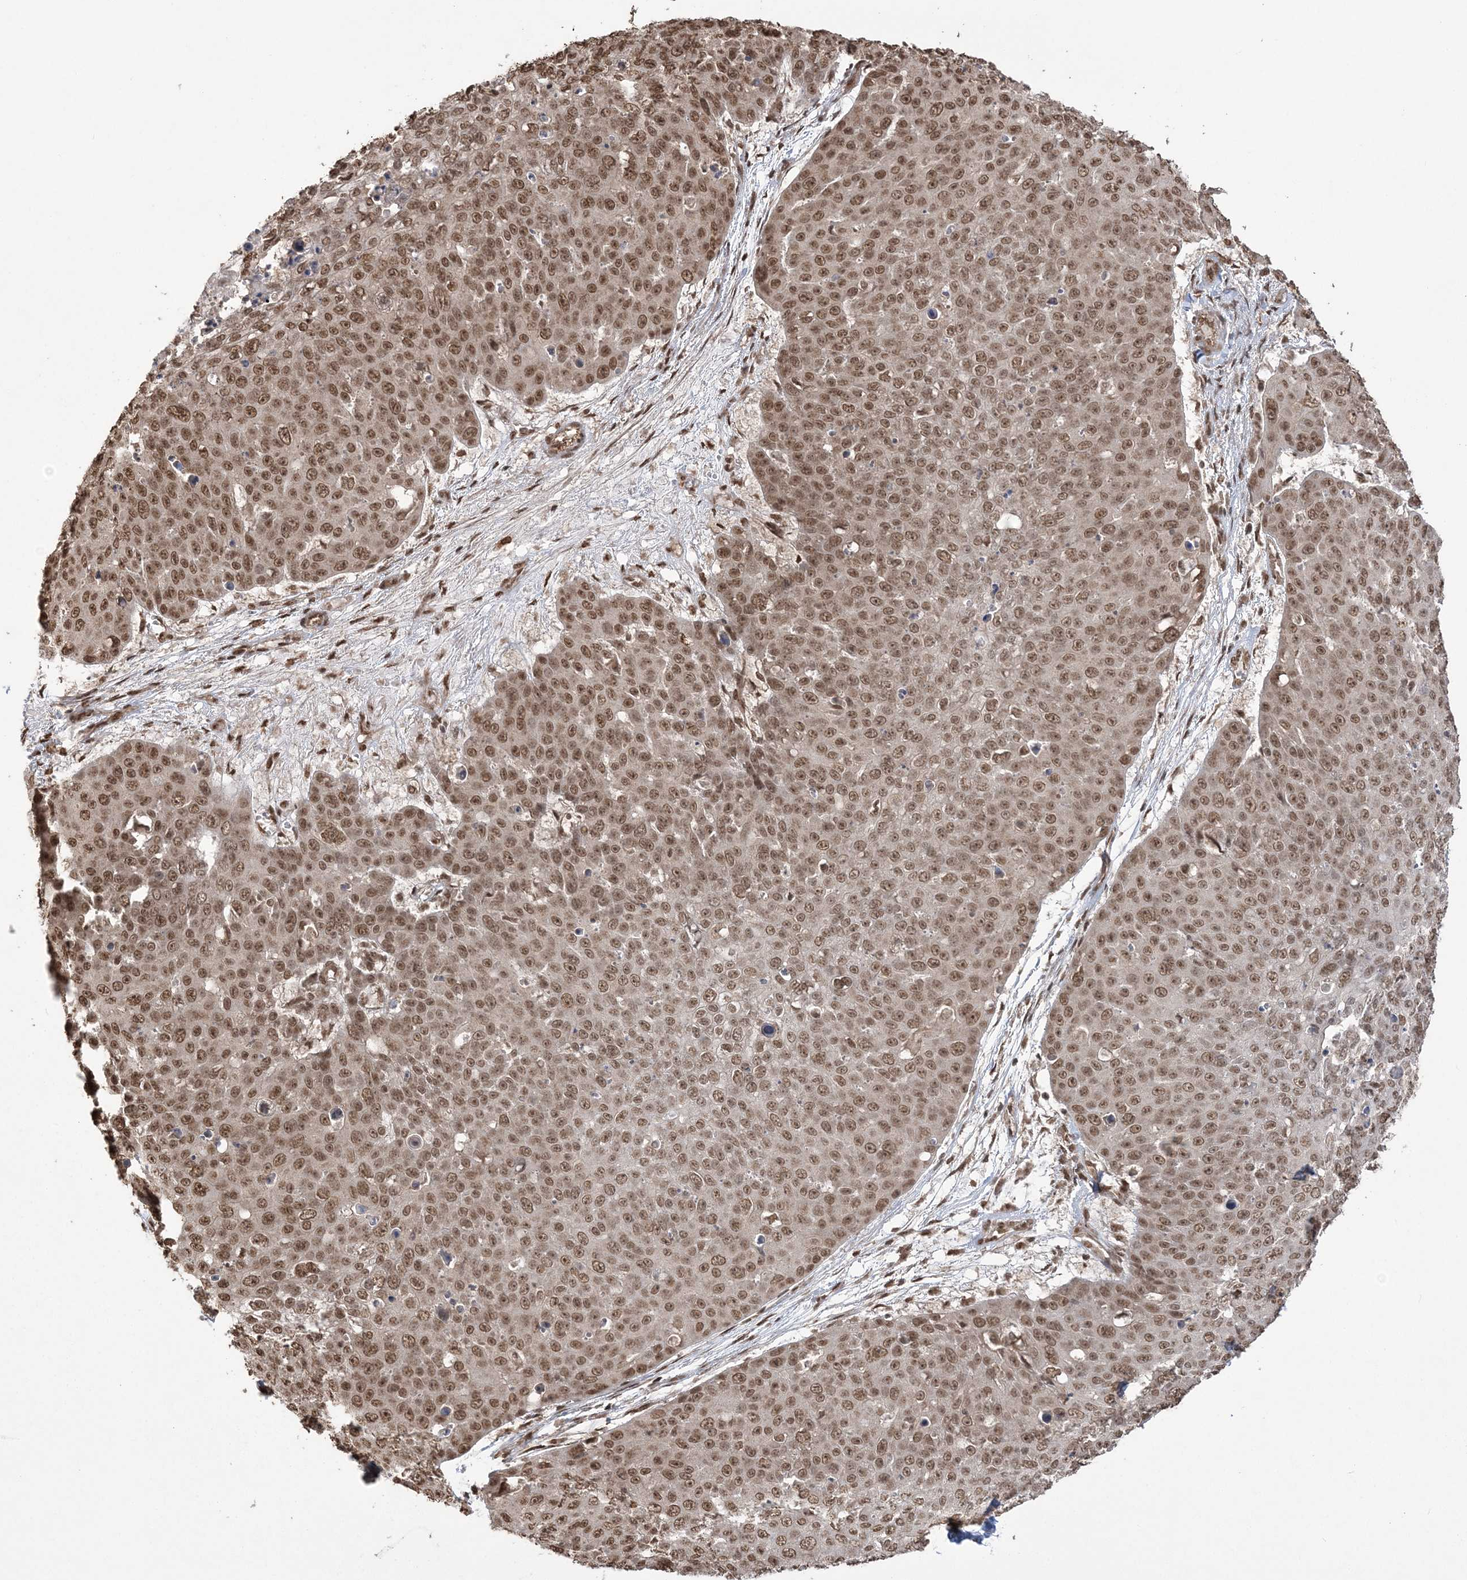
{"staining": {"intensity": "moderate", "quantity": ">75%", "location": "cytoplasmic/membranous,nuclear"}, "tissue": "skin cancer", "cell_type": "Tumor cells", "image_type": "cancer", "snomed": [{"axis": "morphology", "description": "Squamous cell carcinoma, NOS"}, {"axis": "topography", "description": "Skin"}], "caption": "DAB immunohistochemical staining of human squamous cell carcinoma (skin) displays moderate cytoplasmic/membranous and nuclear protein staining in approximately >75% of tumor cells. The protein of interest is shown in brown color, while the nuclei are stained blue.", "gene": "ZNF839", "patient": {"sex": "male", "age": 71}}